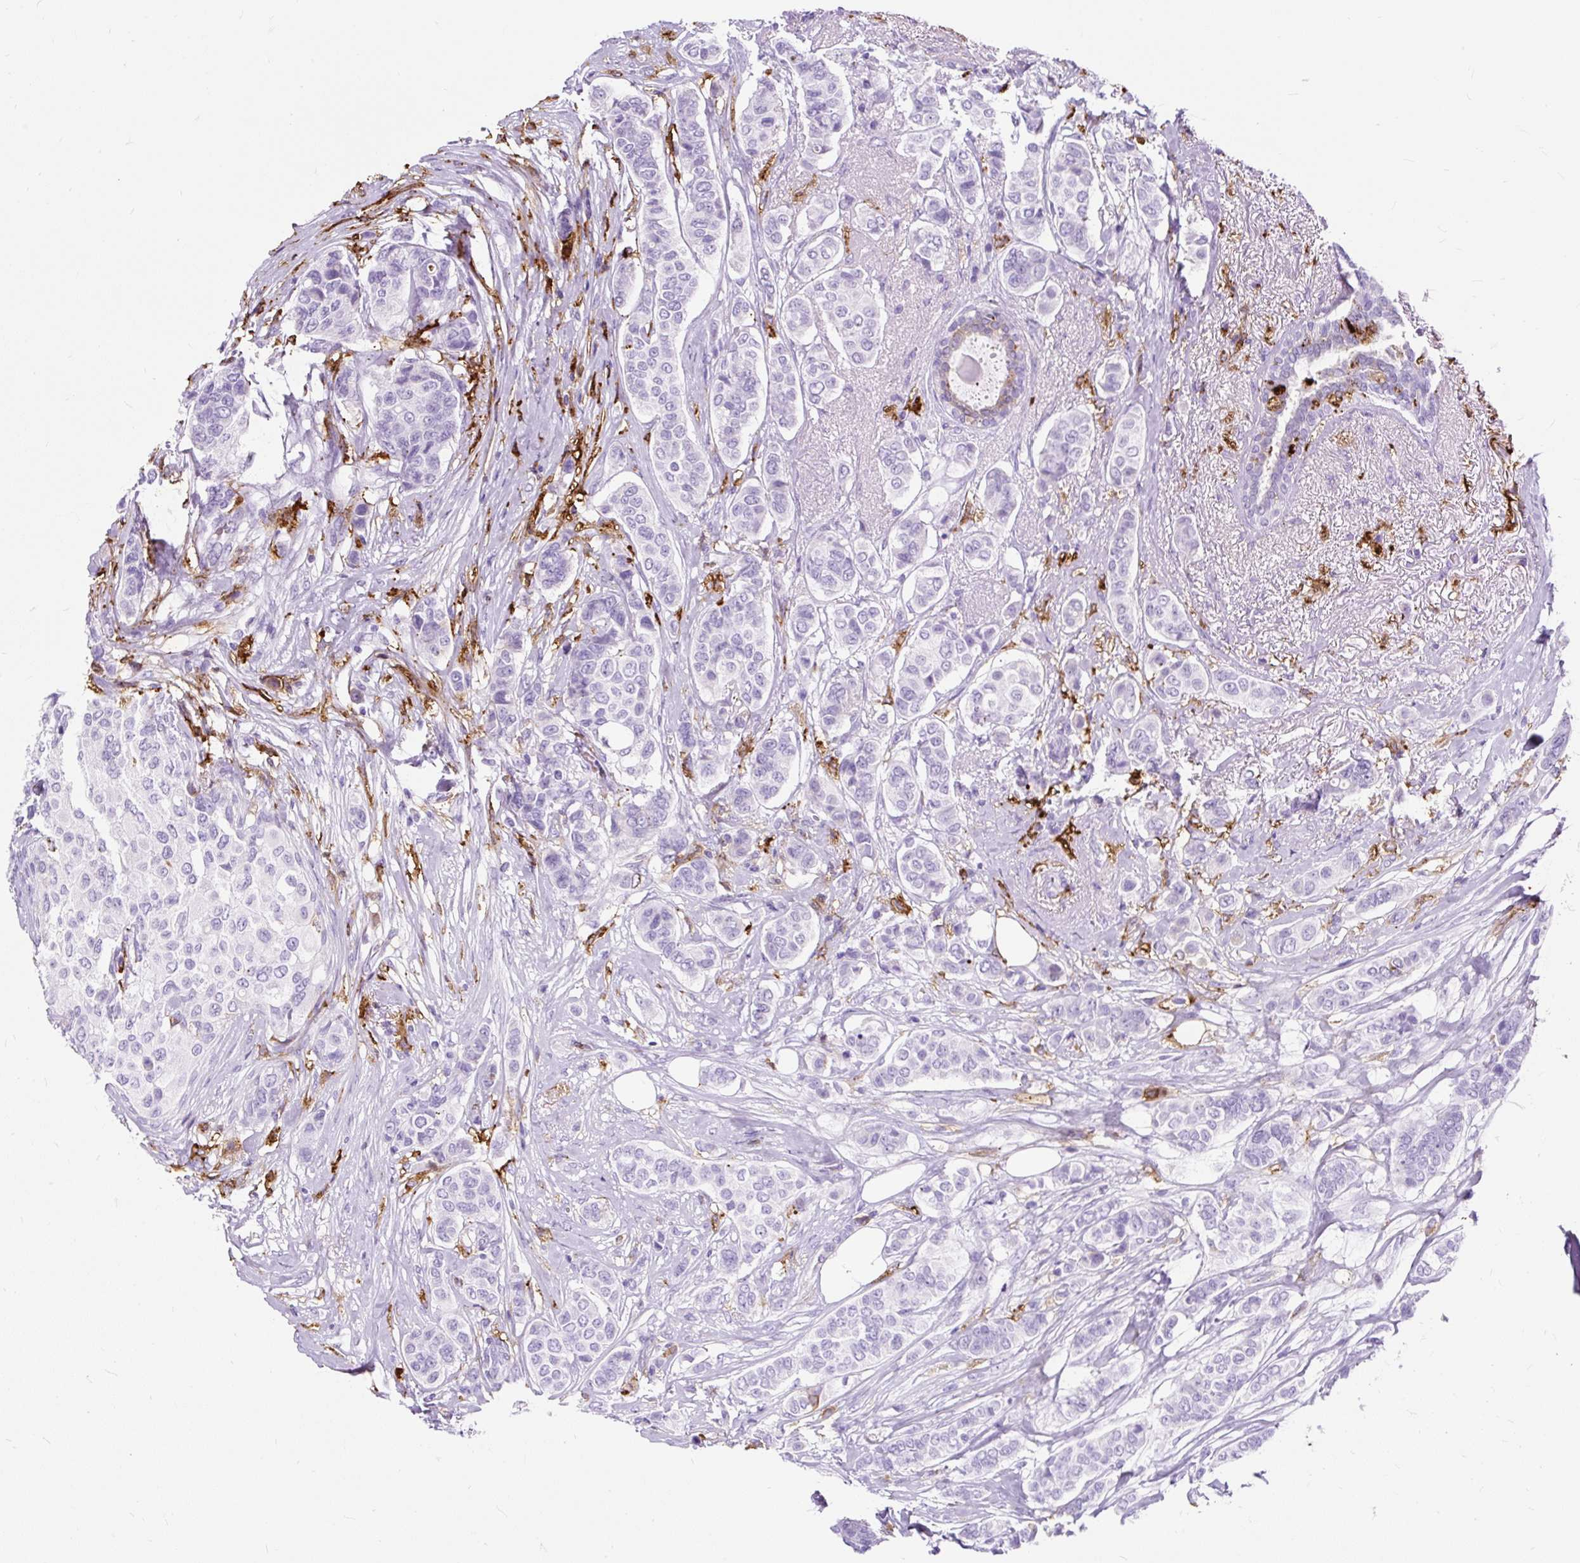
{"staining": {"intensity": "negative", "quantity": "none", "location": "none"}, "tissue": "breast cancer", "cell_type": "Tumor cells", "image_type": "cancer", "snomed": [{"axis": "morphology", "description": "Lobular carcinoma"}, {"axis": "topography", "description": "Breast"}], "caption": "An immunohistochemistry photomicrograph of breast lobular carcinoma is shown. There is no staining in tumor cells of breast lobular carcinoma.", "gene": "HLA-DRA", "patient": {"sex": "female", "age": 51}}